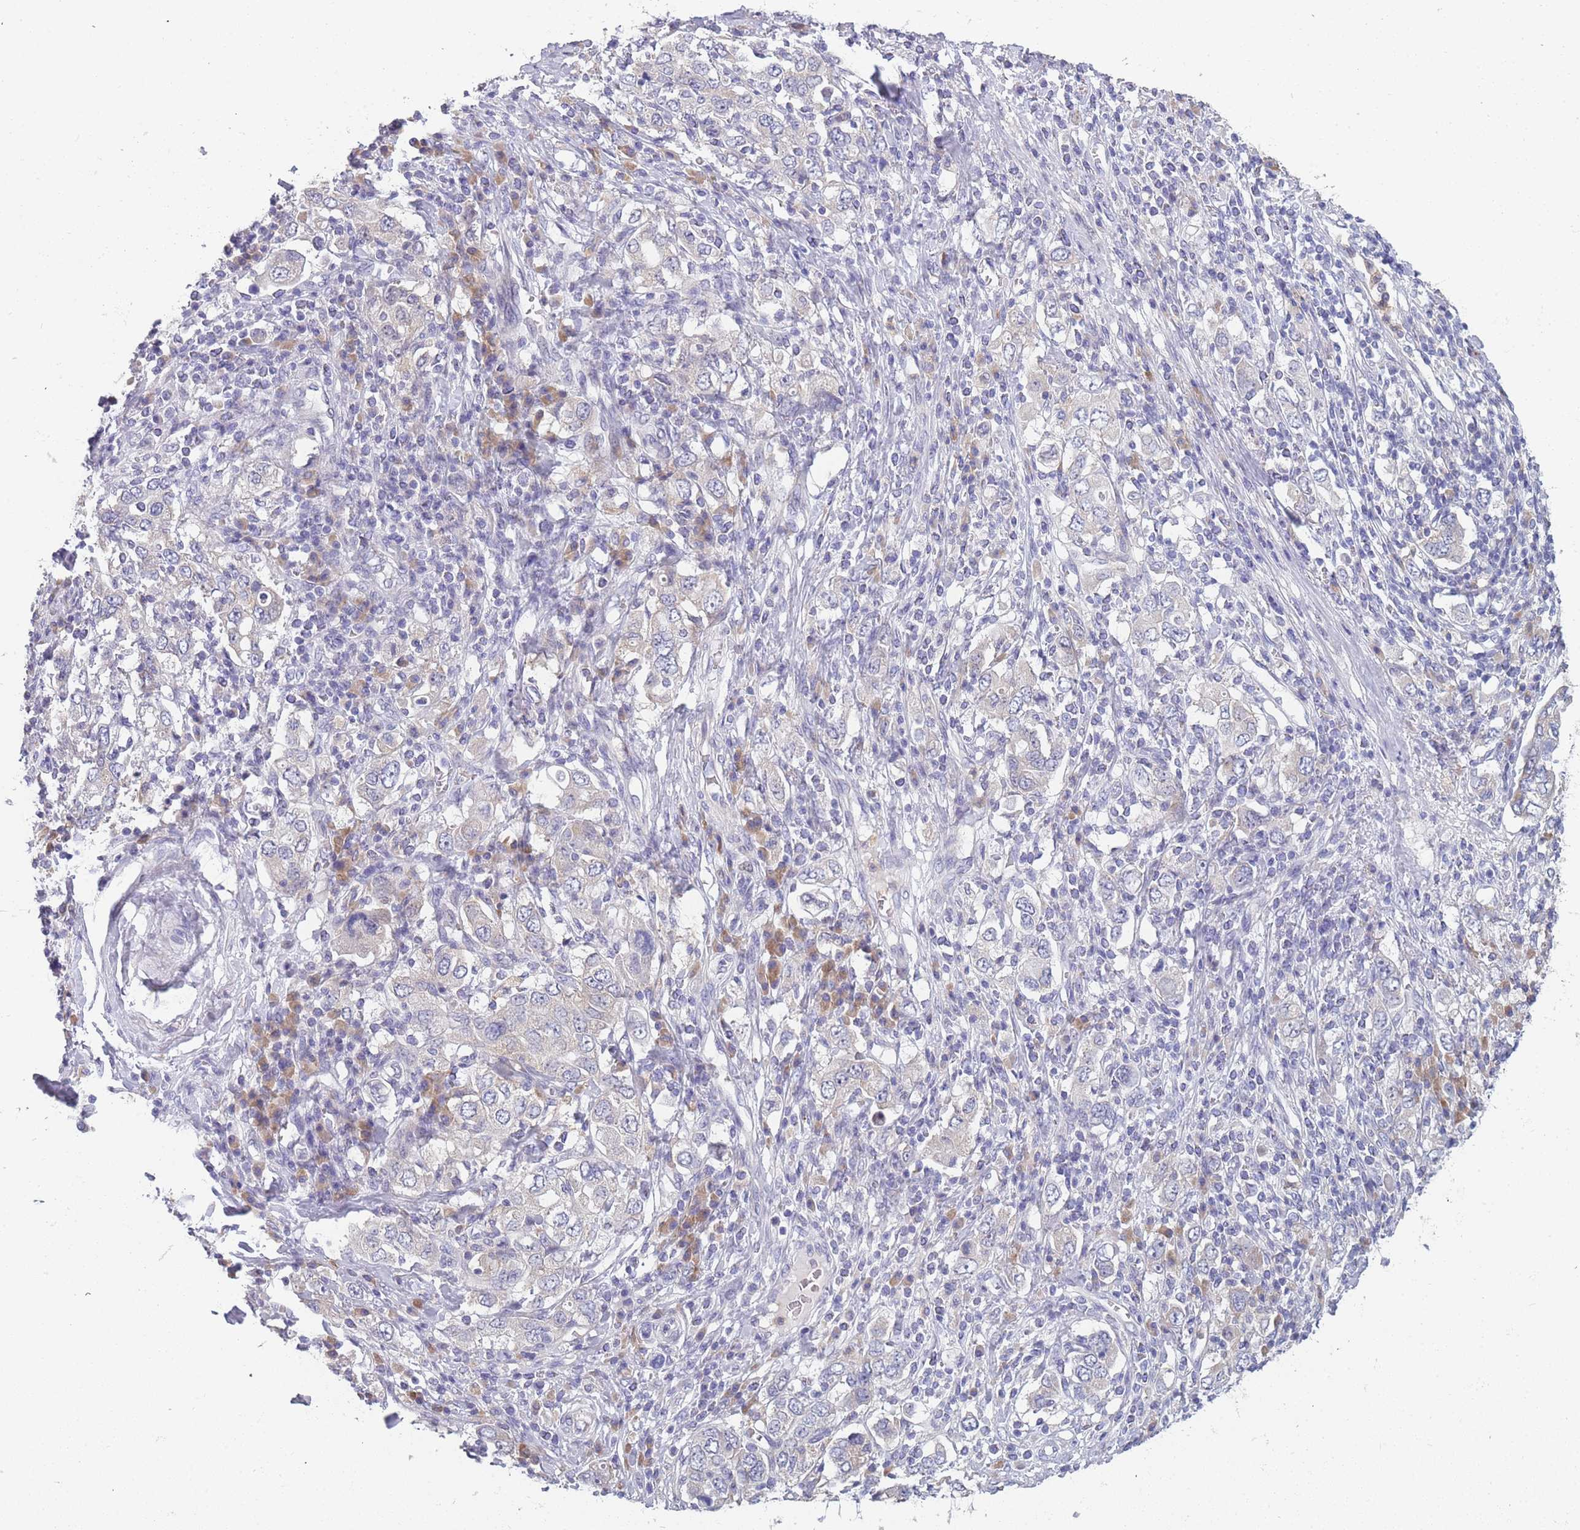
{"staining": {"intensity": "negative", "quantity": "none", "location": "none"}, "tissue": "stomach cancer", "cell_type": "Tumor cells", "image_type": "cancer", "snomed": [{"axis": "morphology", "description": "Adenocarcinoma, NOS"}, {"axis": "topography", "description": "Stomach, upper"}, {"axis": "topography", "description": "Stomach"}], "caption": "There is no significant positivity in tumor cells of stomach cancer.", "gene": "NDUFAF6", "patient": {"sex": "male", "age": 62}}